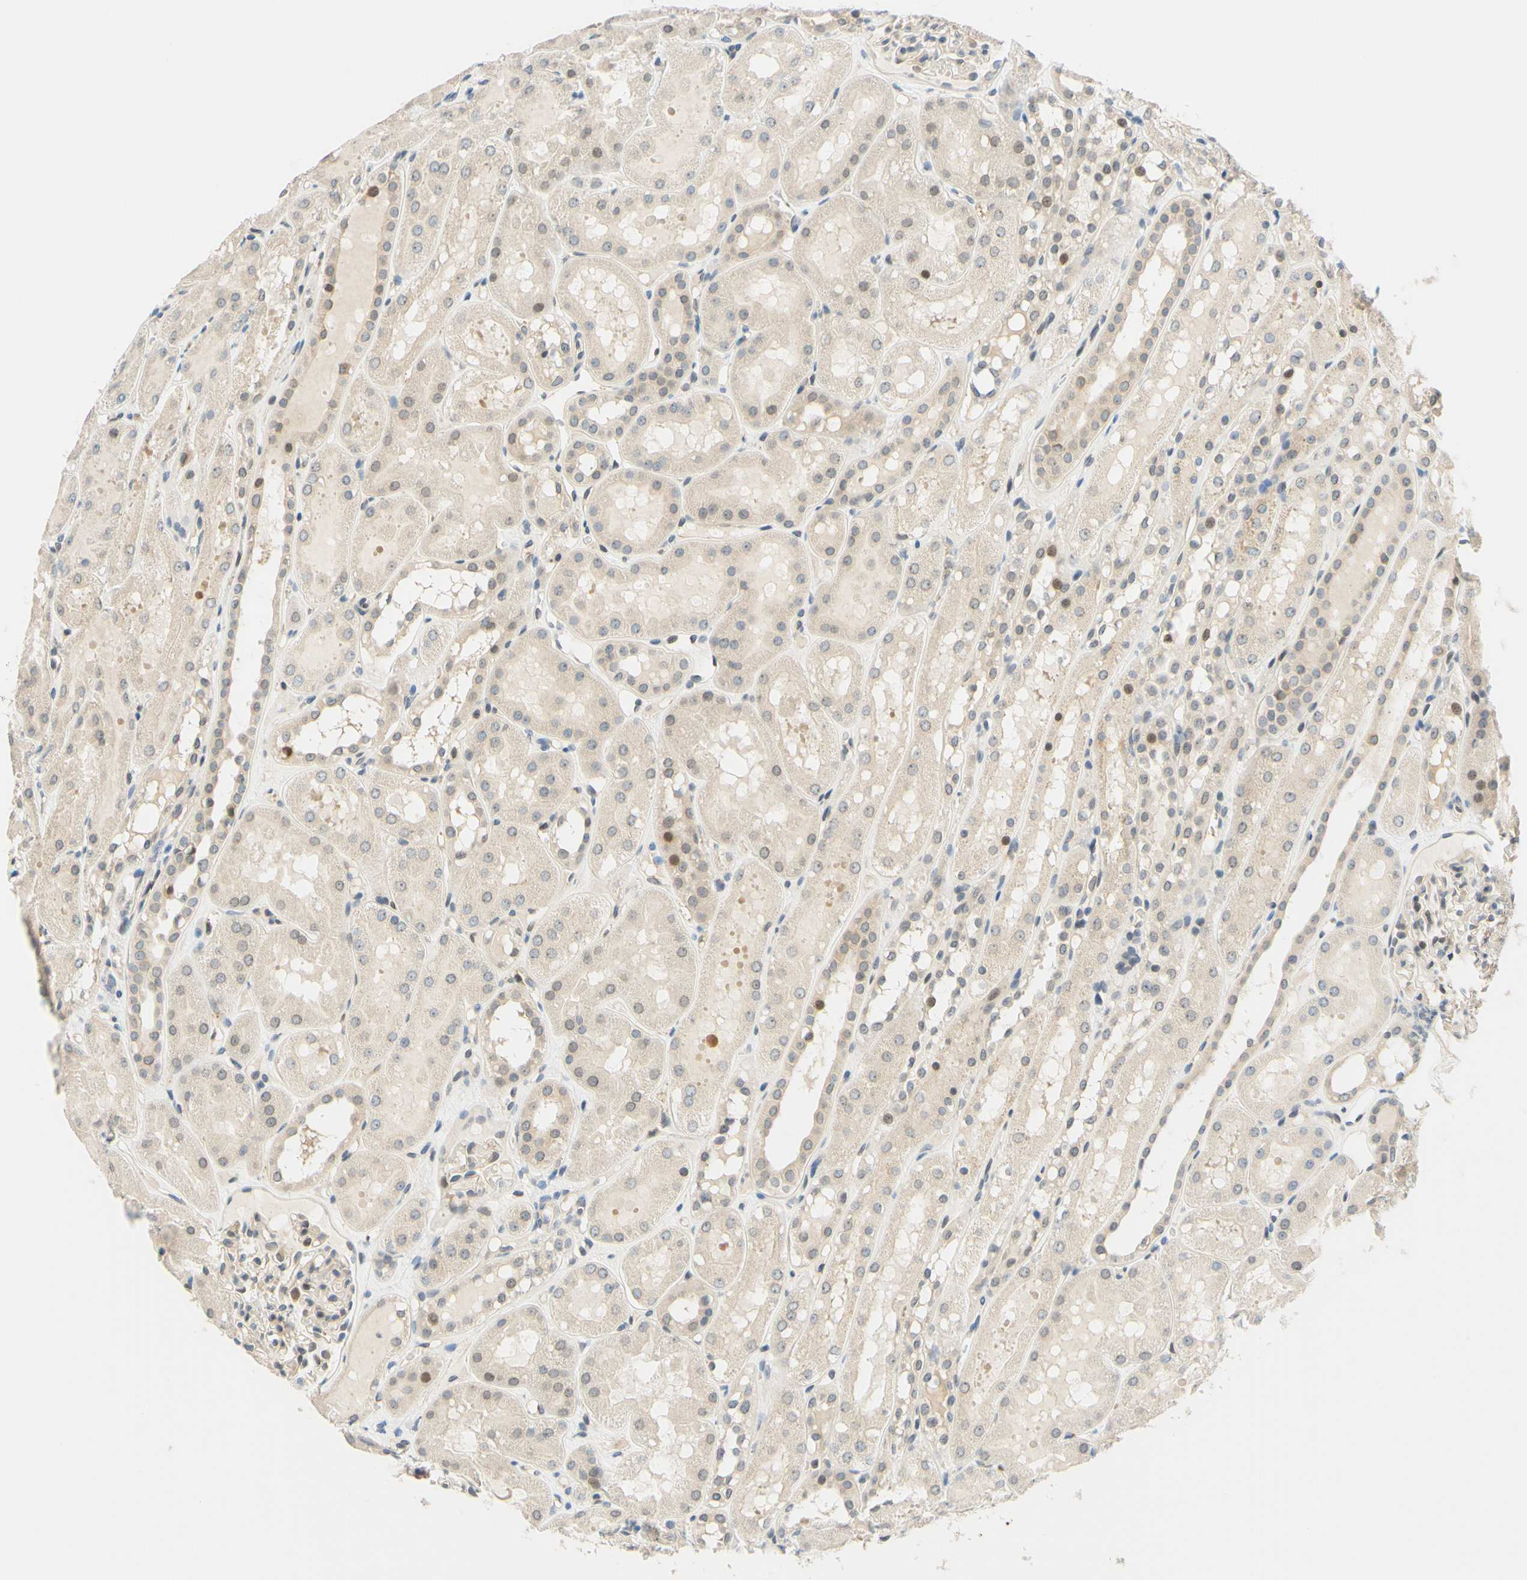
{"staining": {"intensity": "weak", "quantity": "<25%", "location": "cytoplasmic/membranous"}, "tissue": "kidney", "cell_type": "Cells in glomeruli", "image_type": "normal", "snomed": [{"axis": "morphology", "description": "Normal tissue, NOS"}, {"axis": "topography", "description": "Kidney"}, {"axis": "topography", "description": "Urinary bladder"}], "caption": "IHC of normal kidney demonstrates no staining in cells in glomeruli.", "gene": "C2CD2L", "patient": {"sex": "male", "age": 16}}